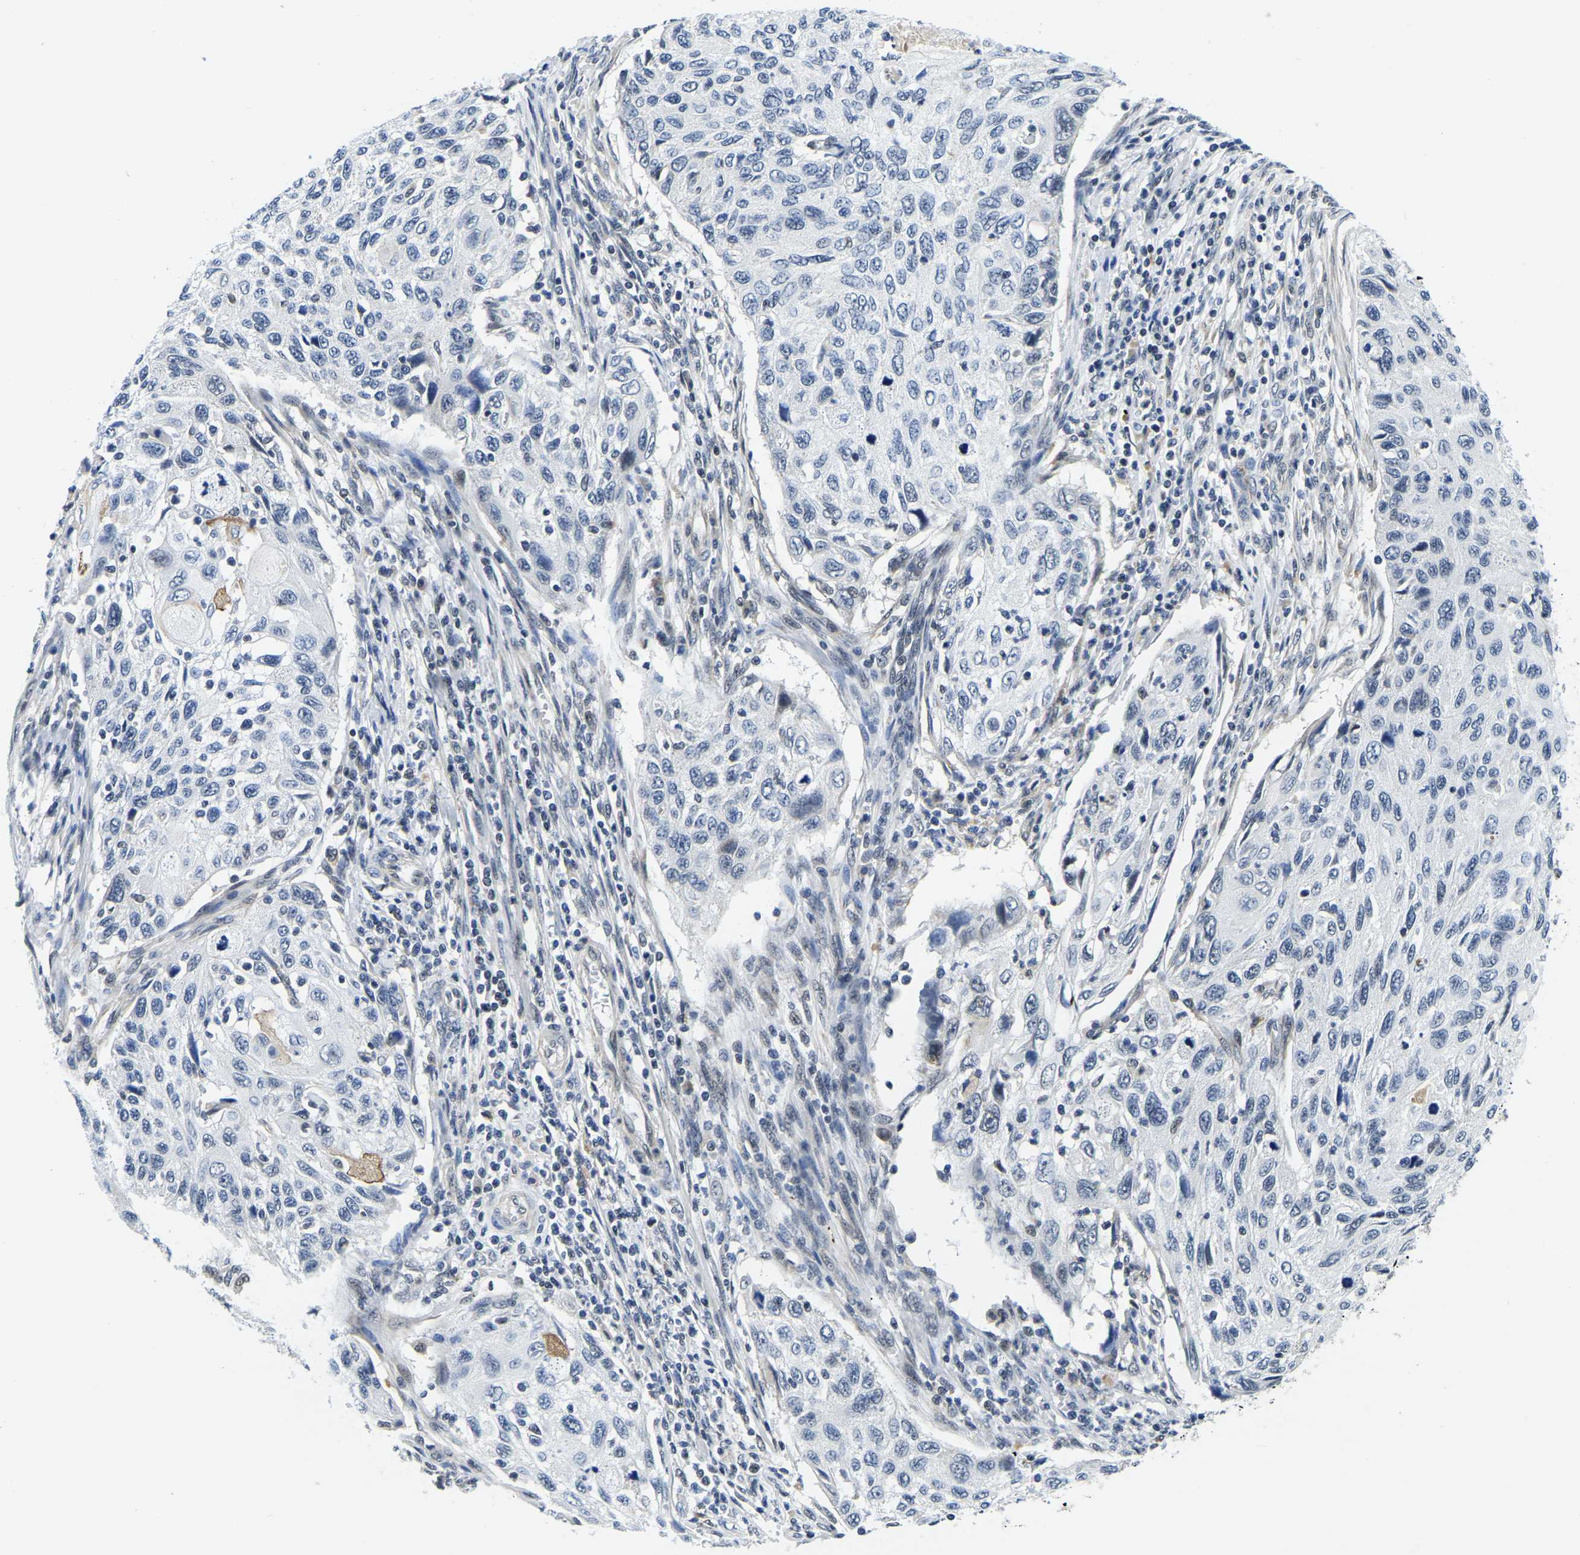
{"staining": {"intensity": "negative", "quantity": "none", "location": "none"}, "tissue": "cervical cancer", "cell_type": "Tumor cells", "image_type": "cancer", "snomed": [{"axis": "morphology", "description": "Squamous cell carcinoma, NOS"}, {"axis": "topography", "description": "Cervix"}], "caption": "This is an IHC image of cervical cancer (squamous cell carcinoma). There is no staining in tumor cells.", "gene": "POLDIP3", "patient": {"sex": "female", "age": 70}}